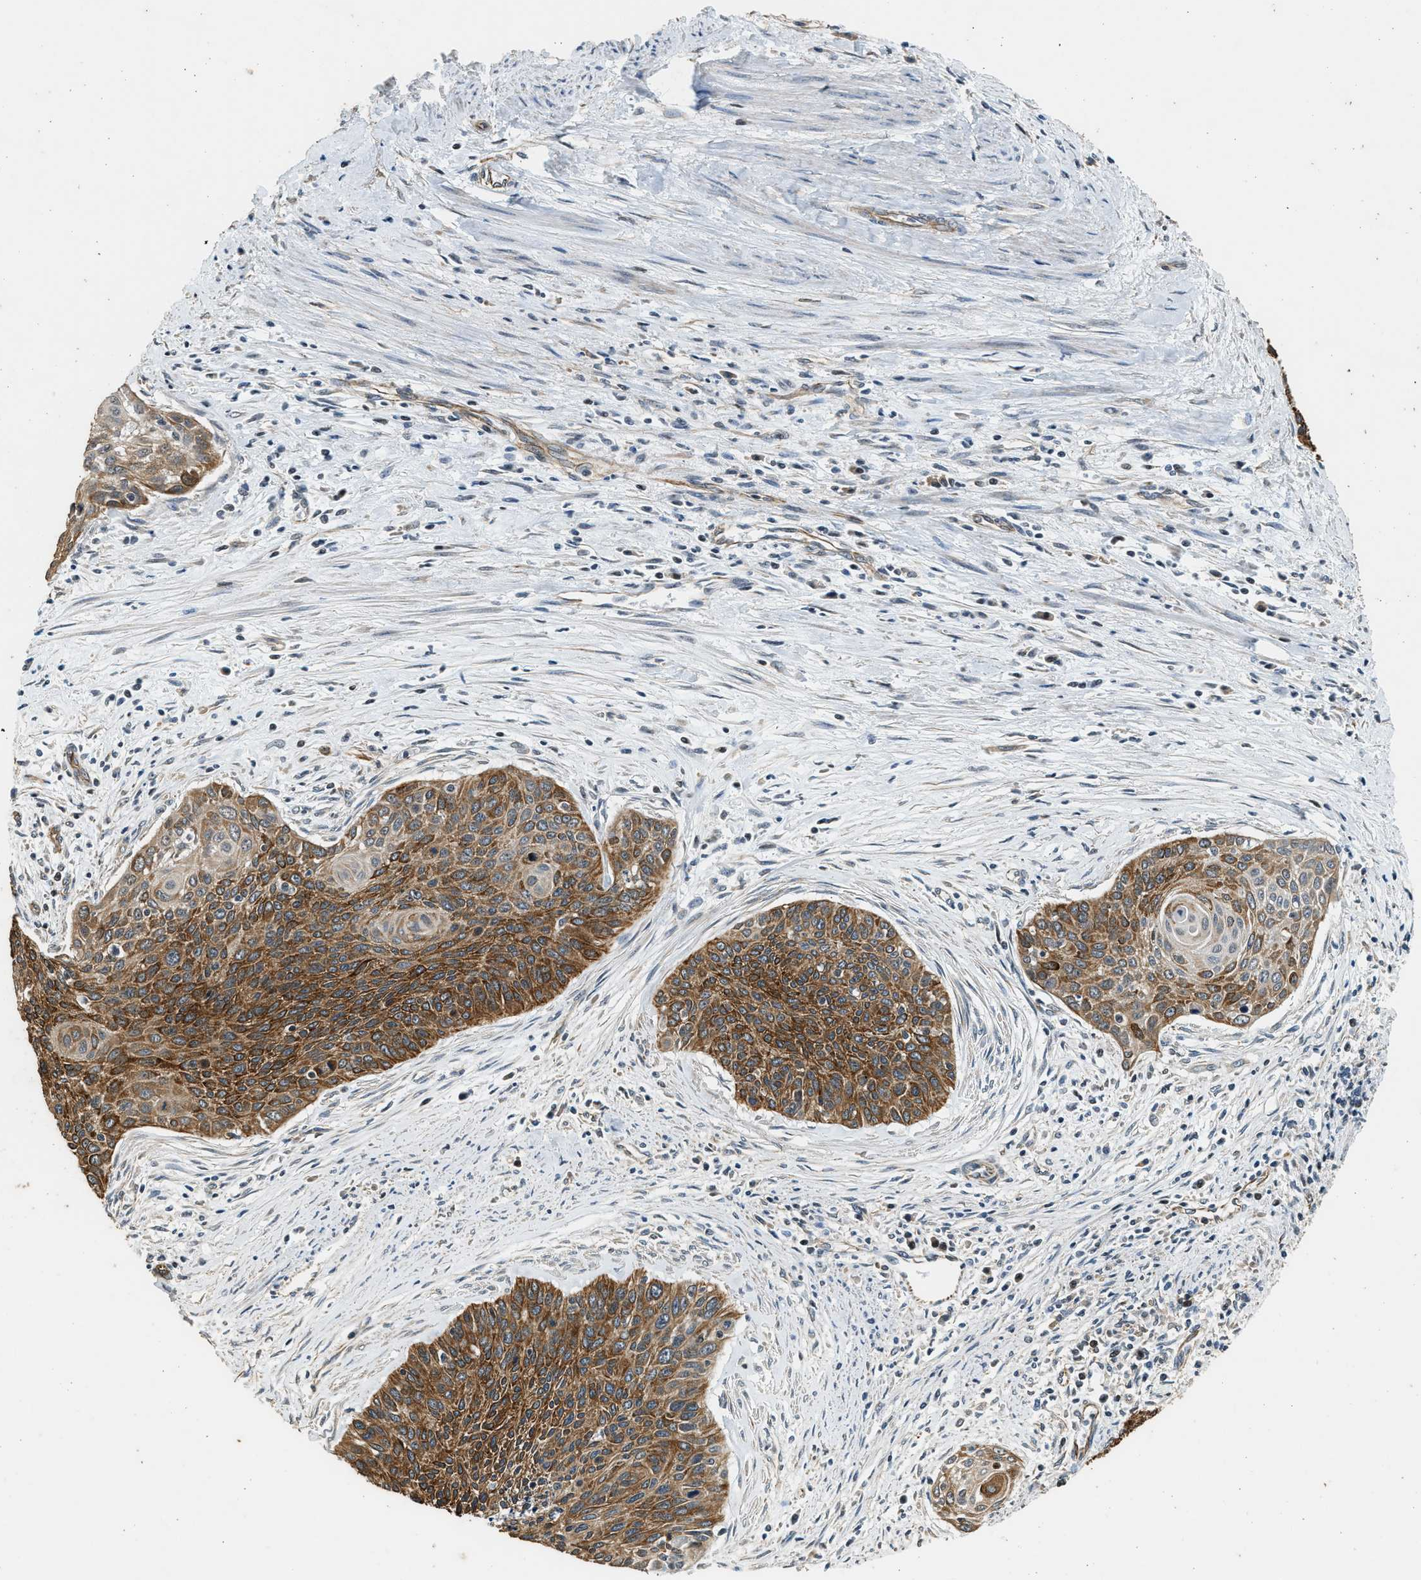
{"staining": {"intensity": "strong", "quantity": ">75%", "location": "cytoplasmic/membranous"}, "tissue": "cervical cancer", "cell_type": "Tumor cells", "image_type": "cancer", "snomed": [{"axis": "morphology", "description": "Squamous cell carcinoma, NOS"}, {"axis": "topography", "description": "Cervix"}], "caption": "A high amount of strong cytoplasmic/membranous positivity is present in about >75% of tumor cells in cervical squamous cell carcinoma tissue.", "gene": "PCLO", "patient": {"sex": "female", "age": 55}}